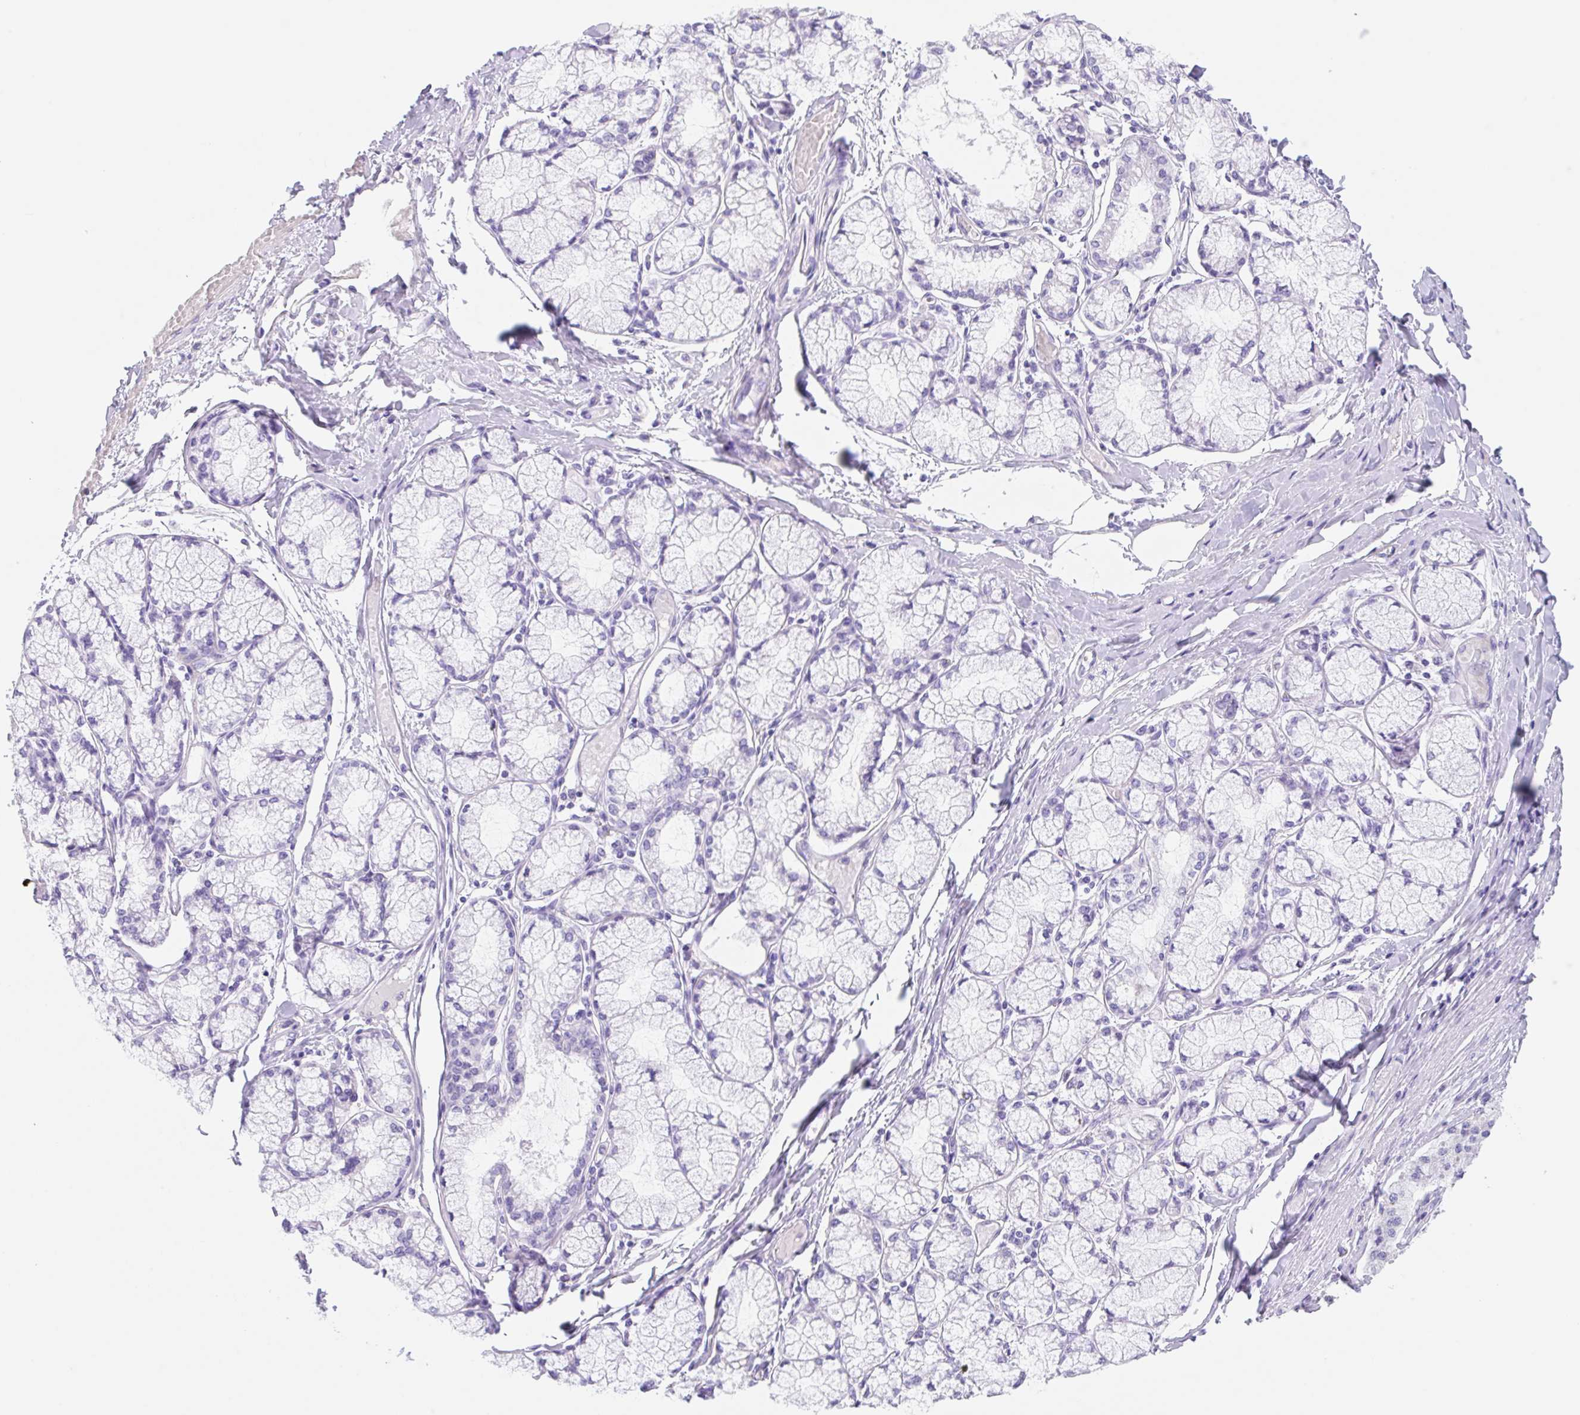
{"staining": {"intensity": "negative", "quantity": "none", "location": "none"}, "tissue": "pancreatic cancer", "cell_type": "Tumor cells", "image_type": "cancer", "snomed": [{"axis": "morphology", "description": "Adenocarcinoma, NOS"}, {"axis": "topography", "description": "Pancreas"}], "caption": "Tumor cells are negative for brown protein staining in pancreatic cancer.", "gene": "KLK8", "patient": {"sex": "female", "age": 50}}